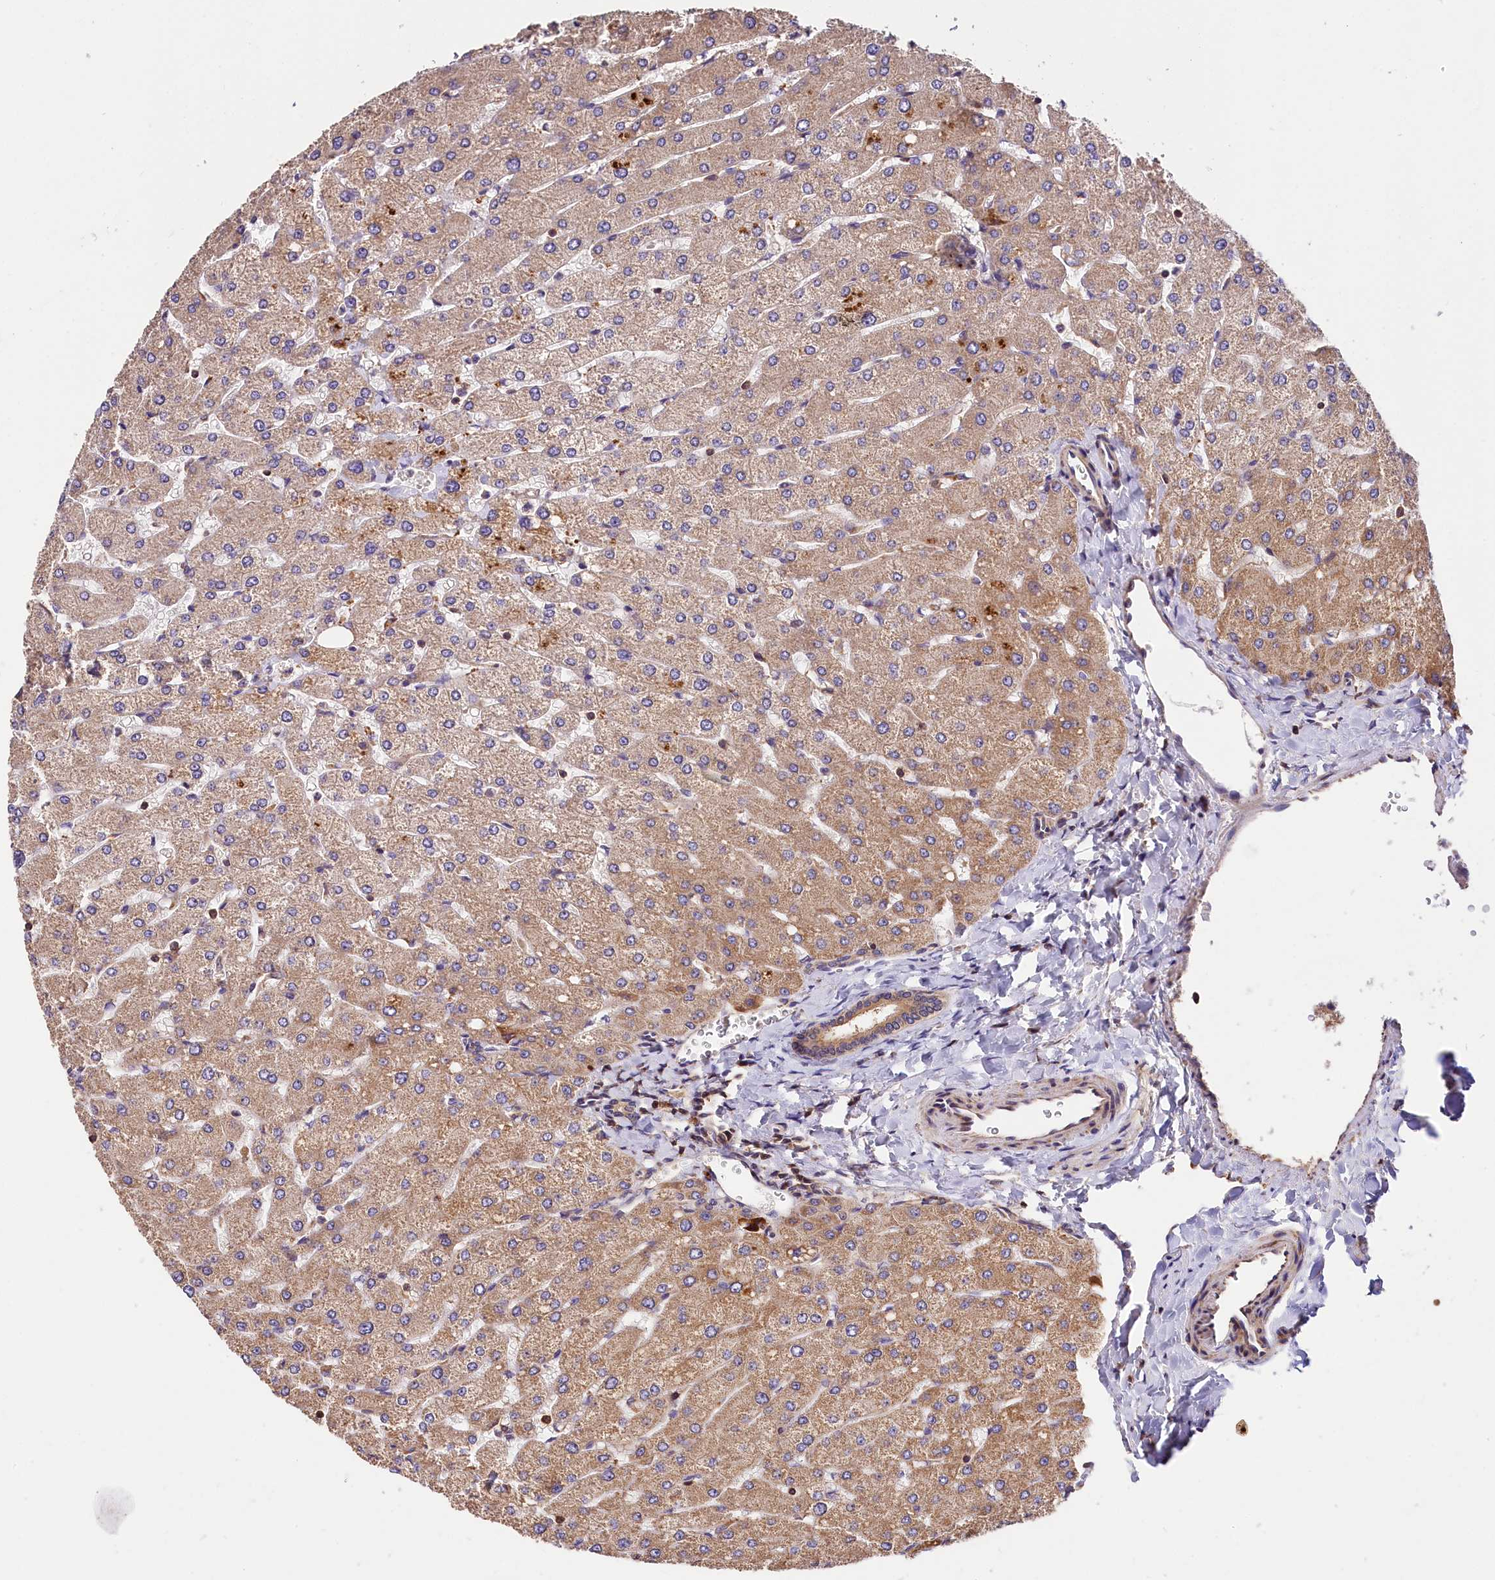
{"staining": {"intensity": "moderate", "quantity": ">75%", "location": "cytoplasmic/membranous"}, "tissue": "liver", "cell_type": "Cholangiocytes", "image_type": "normal", "snomed": [{"axis": "morphology", "description": "Normal tissue, NOS"}, {"axis": "topography", "description": "Liver"}], "caption": "Benign liver demonstrates moderate cytoplasmic/membranous staining in approximately >75% of cholangiocytes.", "gene": "KPTN", "patient": {"sex": "male", "age": 55}}